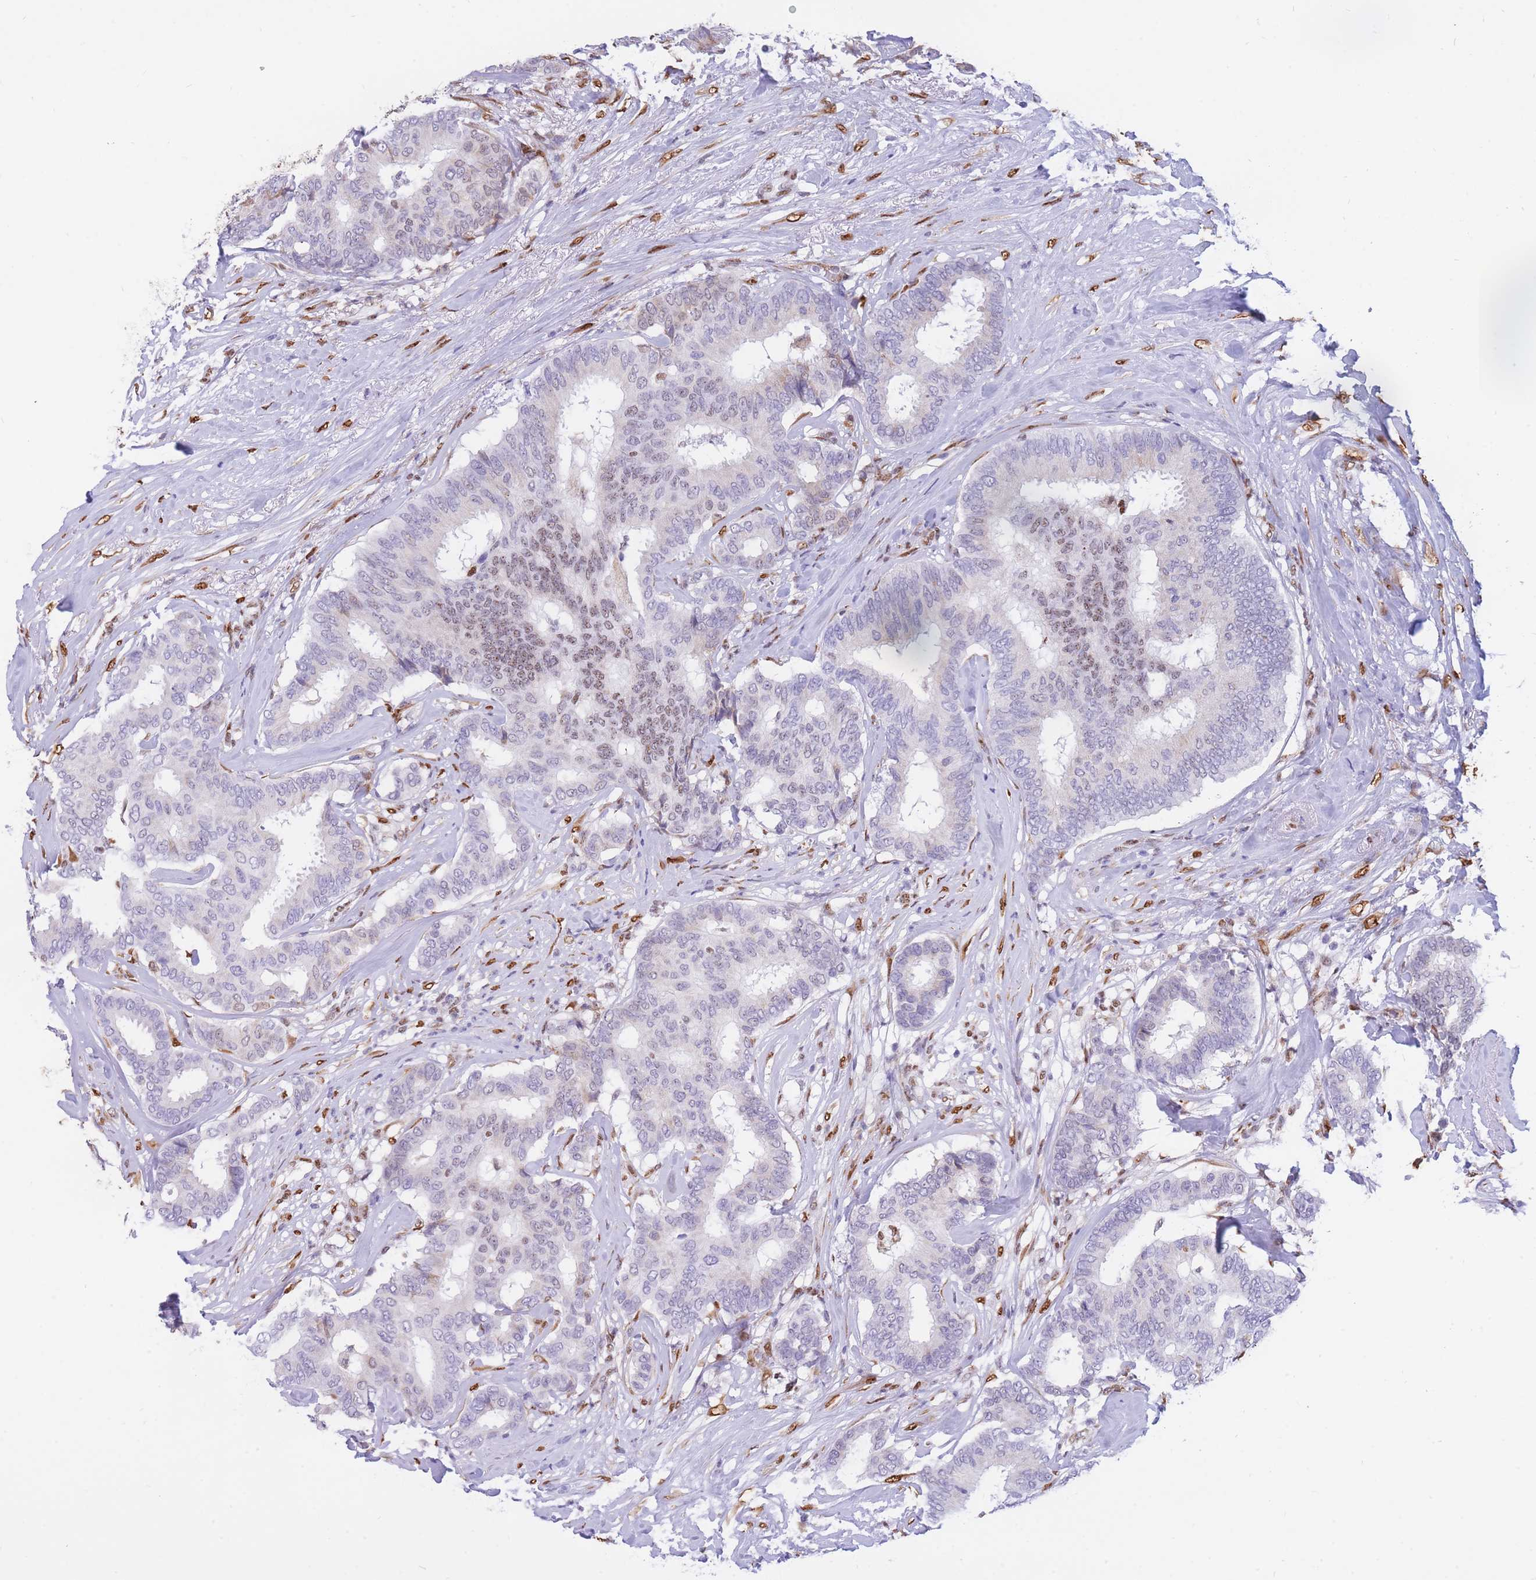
{"staining": {"intensity": "weak", "quantity": "25%-75%", "location": "nuclear"}, "tissue": "breast cancer", "cell_type": "Tumor cells", "image_type": "cancer", "snomed": [{"axis": "morphology", "description": "Duct carcinoma"}, {"axis": "topography", "description": "Breast"}], "caption": "Breast cancer stained with a brown dye displays weak nuclear positive staining in about 25%-75% of tumor cells.", "gene": "FAM153A", "patient": {"sex": "female", "age": 75}}